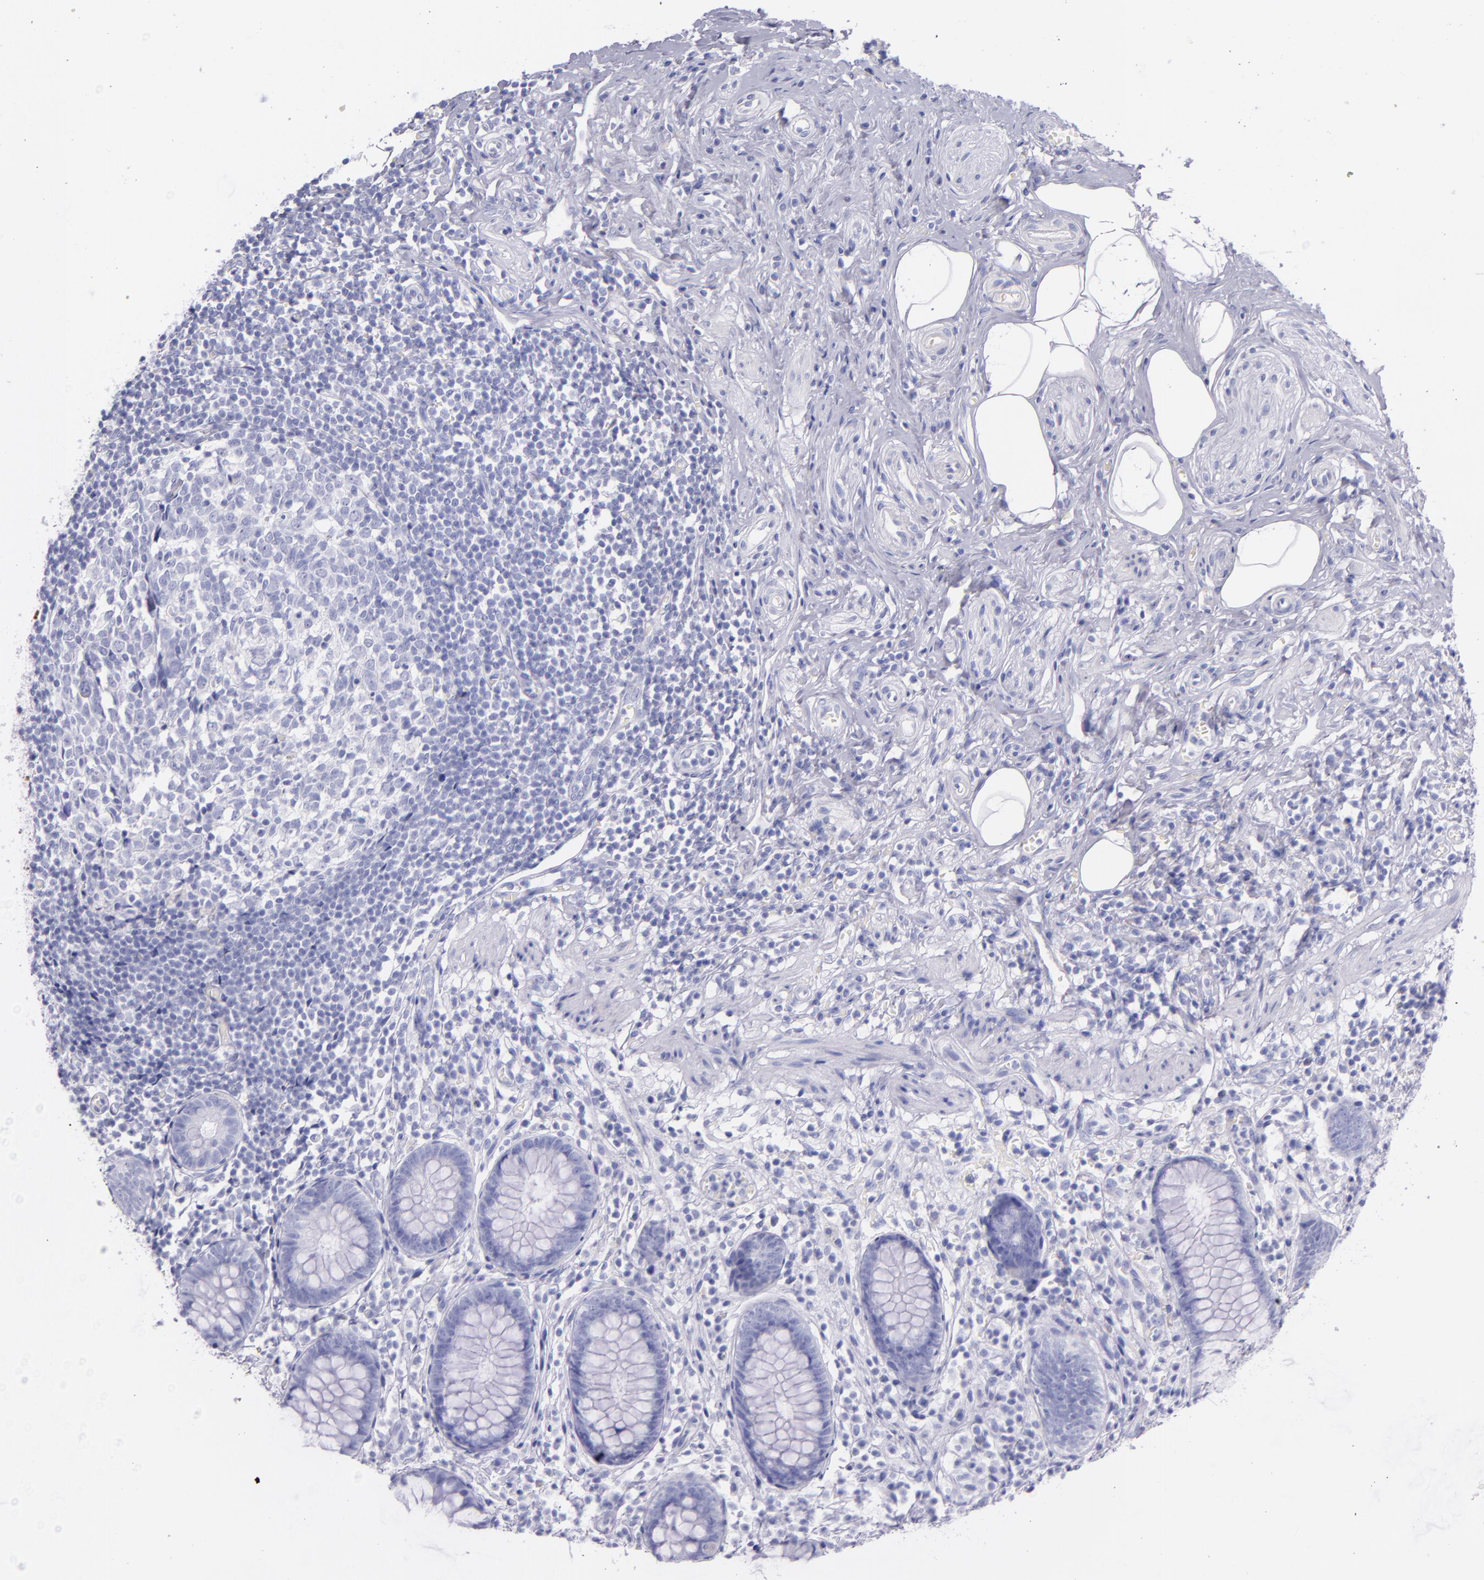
{"staining": {"intensity": "negative", "quantity": "none", "location": "none"}, "tissue": "appendix", "cell_type": "Glandular cells", "image_type": "normal", "snomed": [{"axis": "morphology", "description": "Normal tissue, NOS"}, {"axis": "topography", "description": "Appendix"}], "caption": "This is a micrograph of immunohistochemistry (IHC) staining of benign appendix, which shows no positivity in glandular cells. (IHC, brightfield microscopy, high magnification).", "gene": "SFTPA2", "patient": {"sex": "male", "age": 38}}